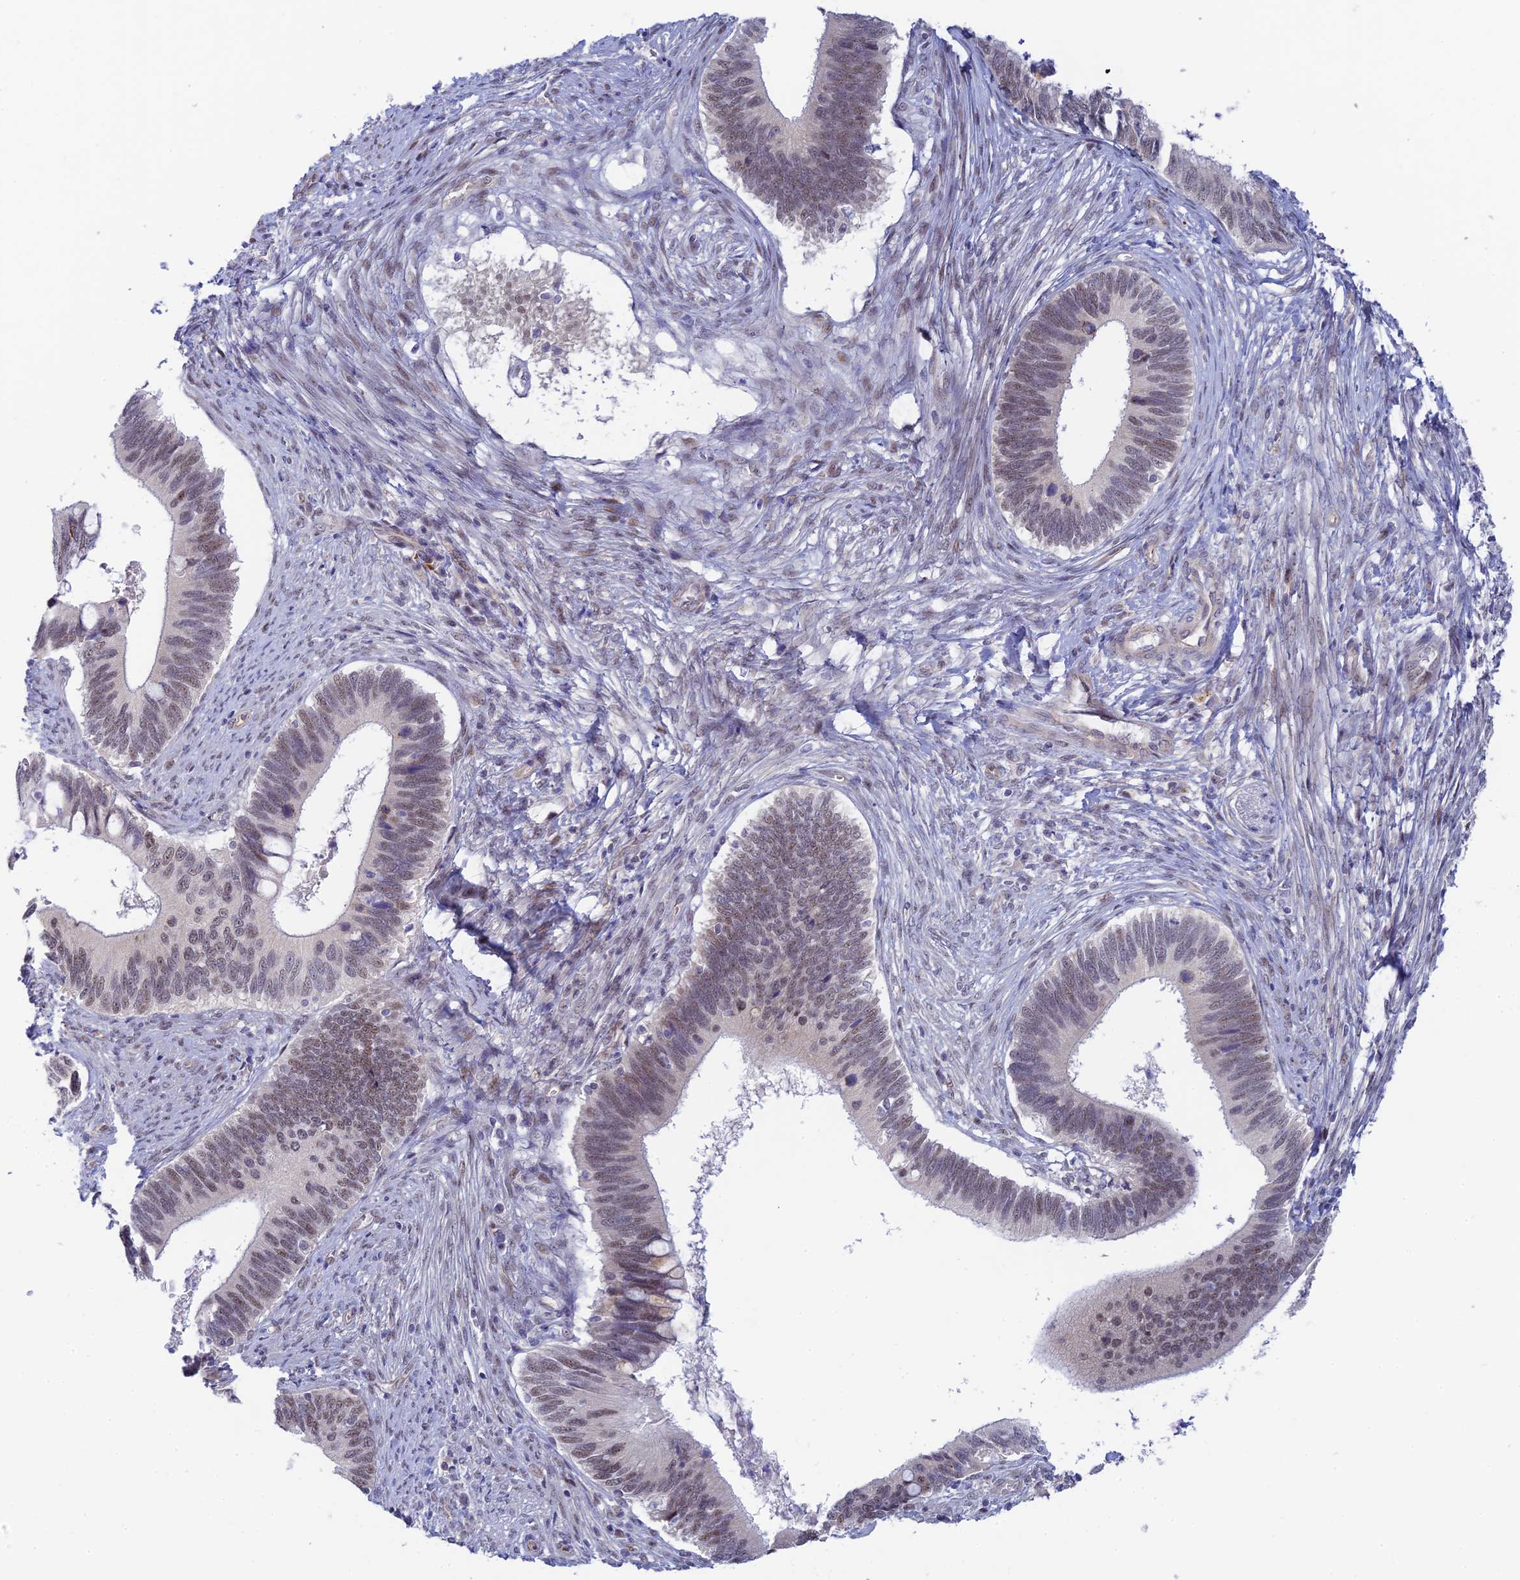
{"staining": {"intensity": "weak", "quantity": ">75%", "location": "nuclear"}, "tissue": "cervical cancer", "cell_type": "Tumor cells", "image_type": "cancer", "snomed": [{"axis": "morphology", "description": "Adenocarcinoma, NOS"}, {"axis": "topography", "description": "Cervix"}], "caption": "Approximately >75% of tumor cells in cervical adenocarcinoma demonstrate weak nuclear protein expression as visualized by brown immunohistochemical staining.", "gene": "CFAP92", "patient": {"sex": "female", "age": 42}}